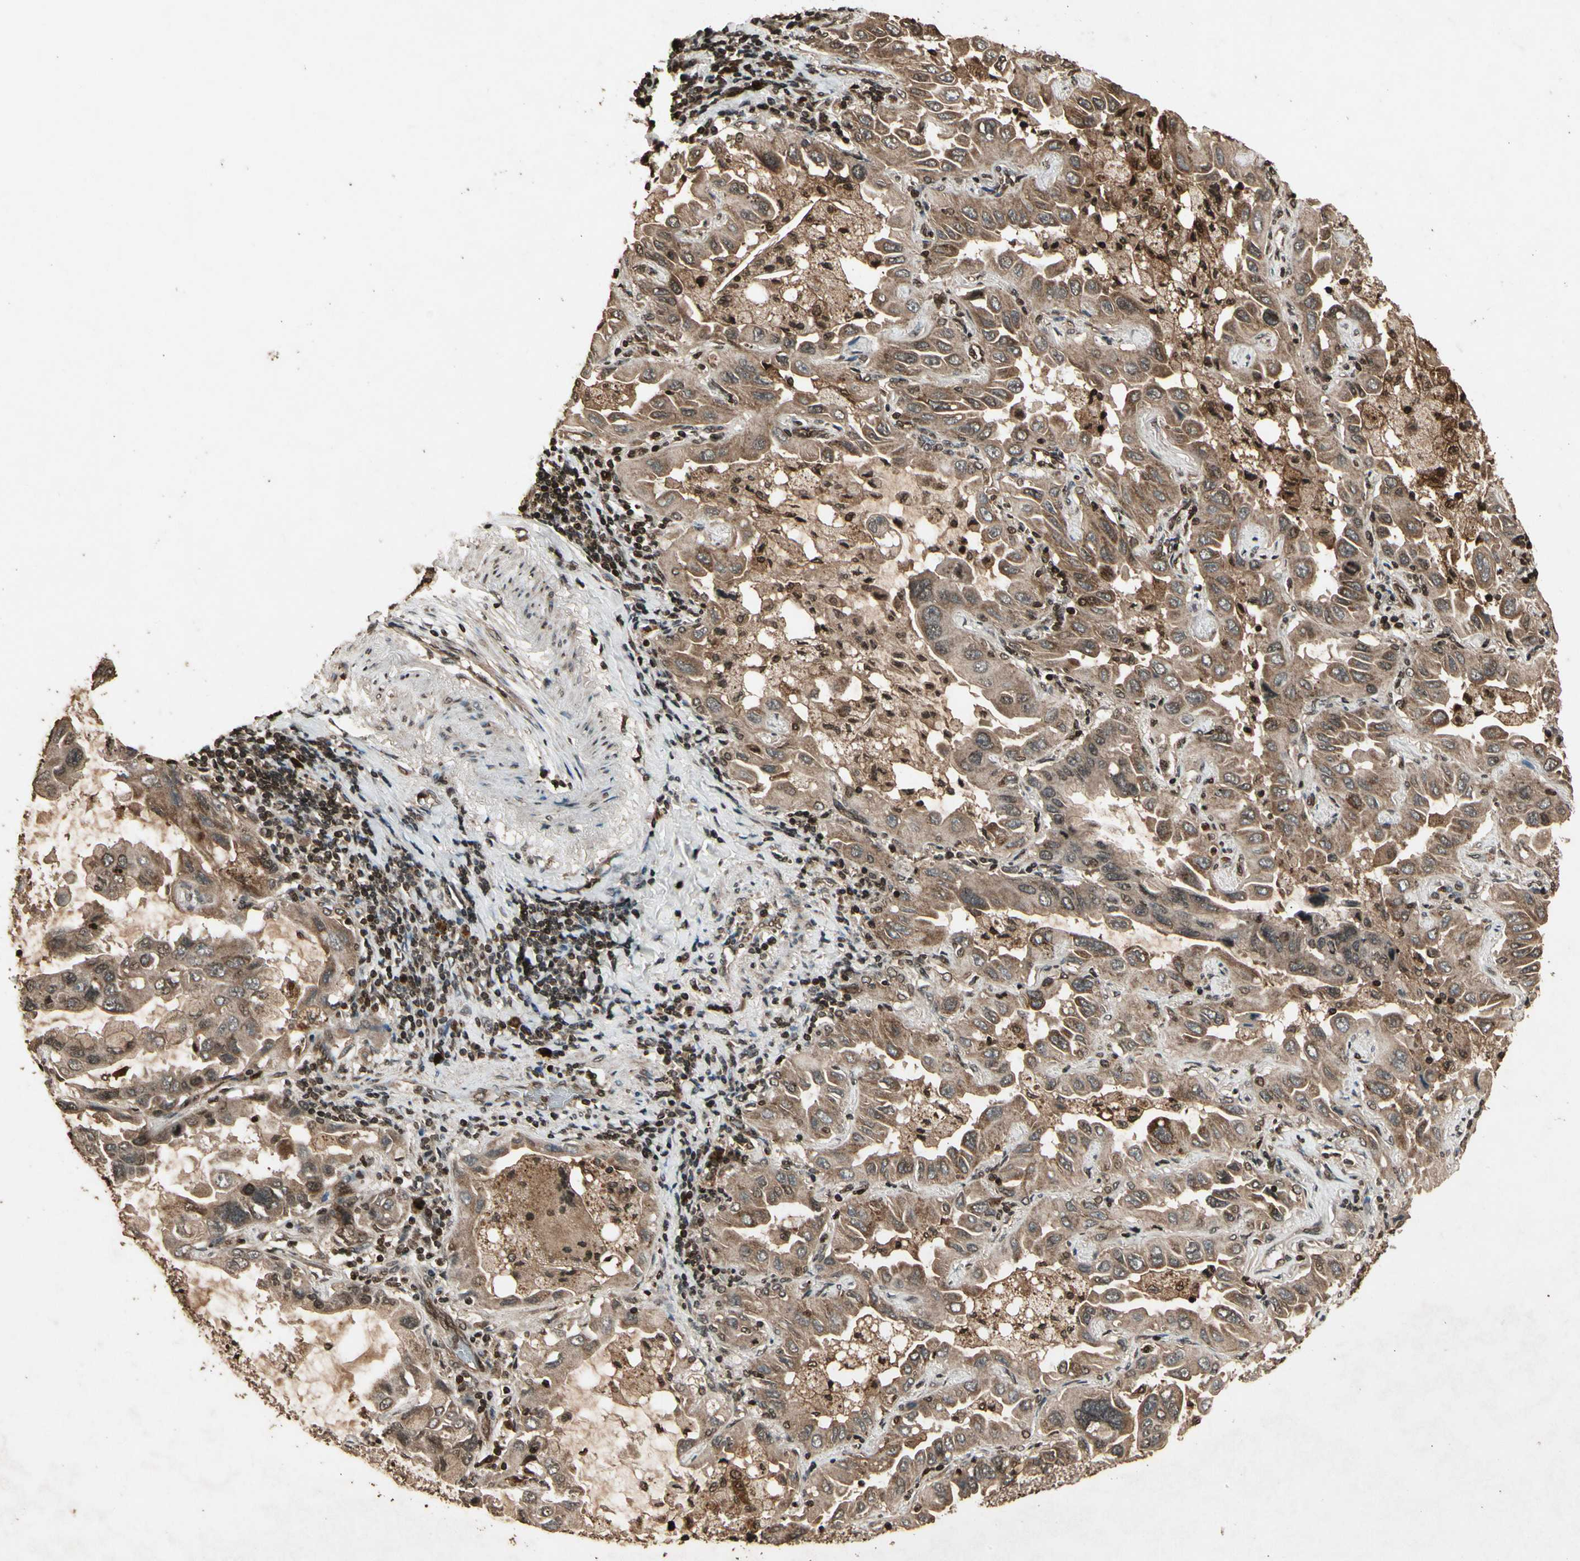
{"staining": {"intensity": "moderate", "quantity": ">75%", "location": "cytoplasmic/membranous"}, "tissue": "lung cancer", "cell_type": "Tumor cells", "image_type": "cancer", "snomed": [{"axis": "morphology", "description": "Adenocarcinoma, NOS"}, {"axis": "topography", "description": "Lung"}], "caption": "The histopathology image exhibits immunohistochemical staining of adenocarcinoma (lung). There is moderate cytoplasmic/membranous staining is seen in about >75% of tumor cells.", "gene": "GLRX", "patient": {"sex": "male", "age": 64}}